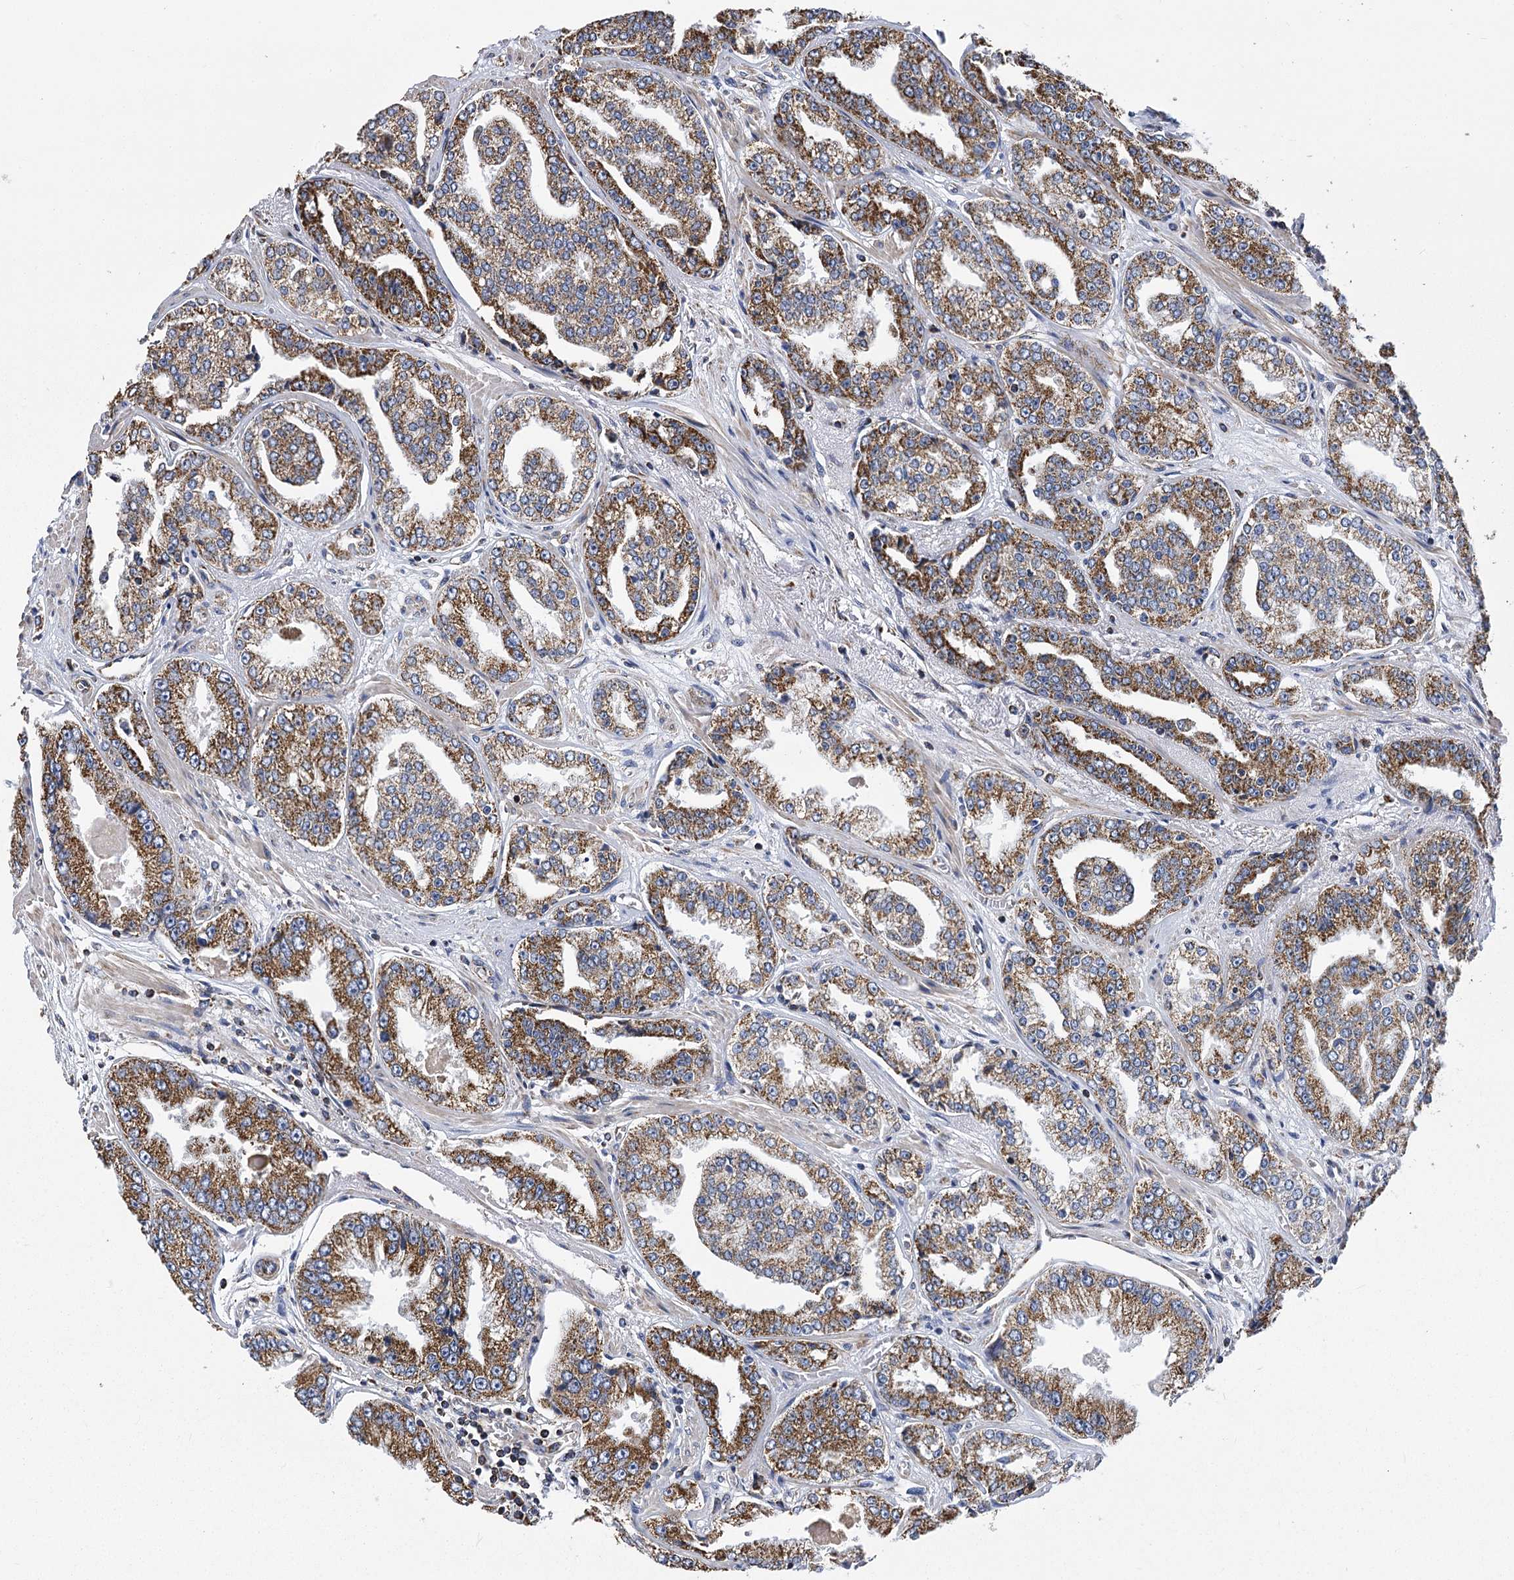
{"staining": {"intensity": "moderate", "quantity": ">75%", "location": "cytoplasmic/membranous"}, "tissue": "prostate cancer", "cell_type": "Tumor cells", "image_type": "cancer", "snomed": [{"axis": "morphology", "description": "Adenocarcinoma, High grade"}, {"axis": "topography", "description": "Prostate"}], "caption": "Tumor cells exhibit medium levels of moderate cytoplasmic/membranous positivity in about >75% of cells in human high-grade adenocarcinoma (prostate).", "gene": "CCDC73", "patient": {"sex": "male", "age": 71}}